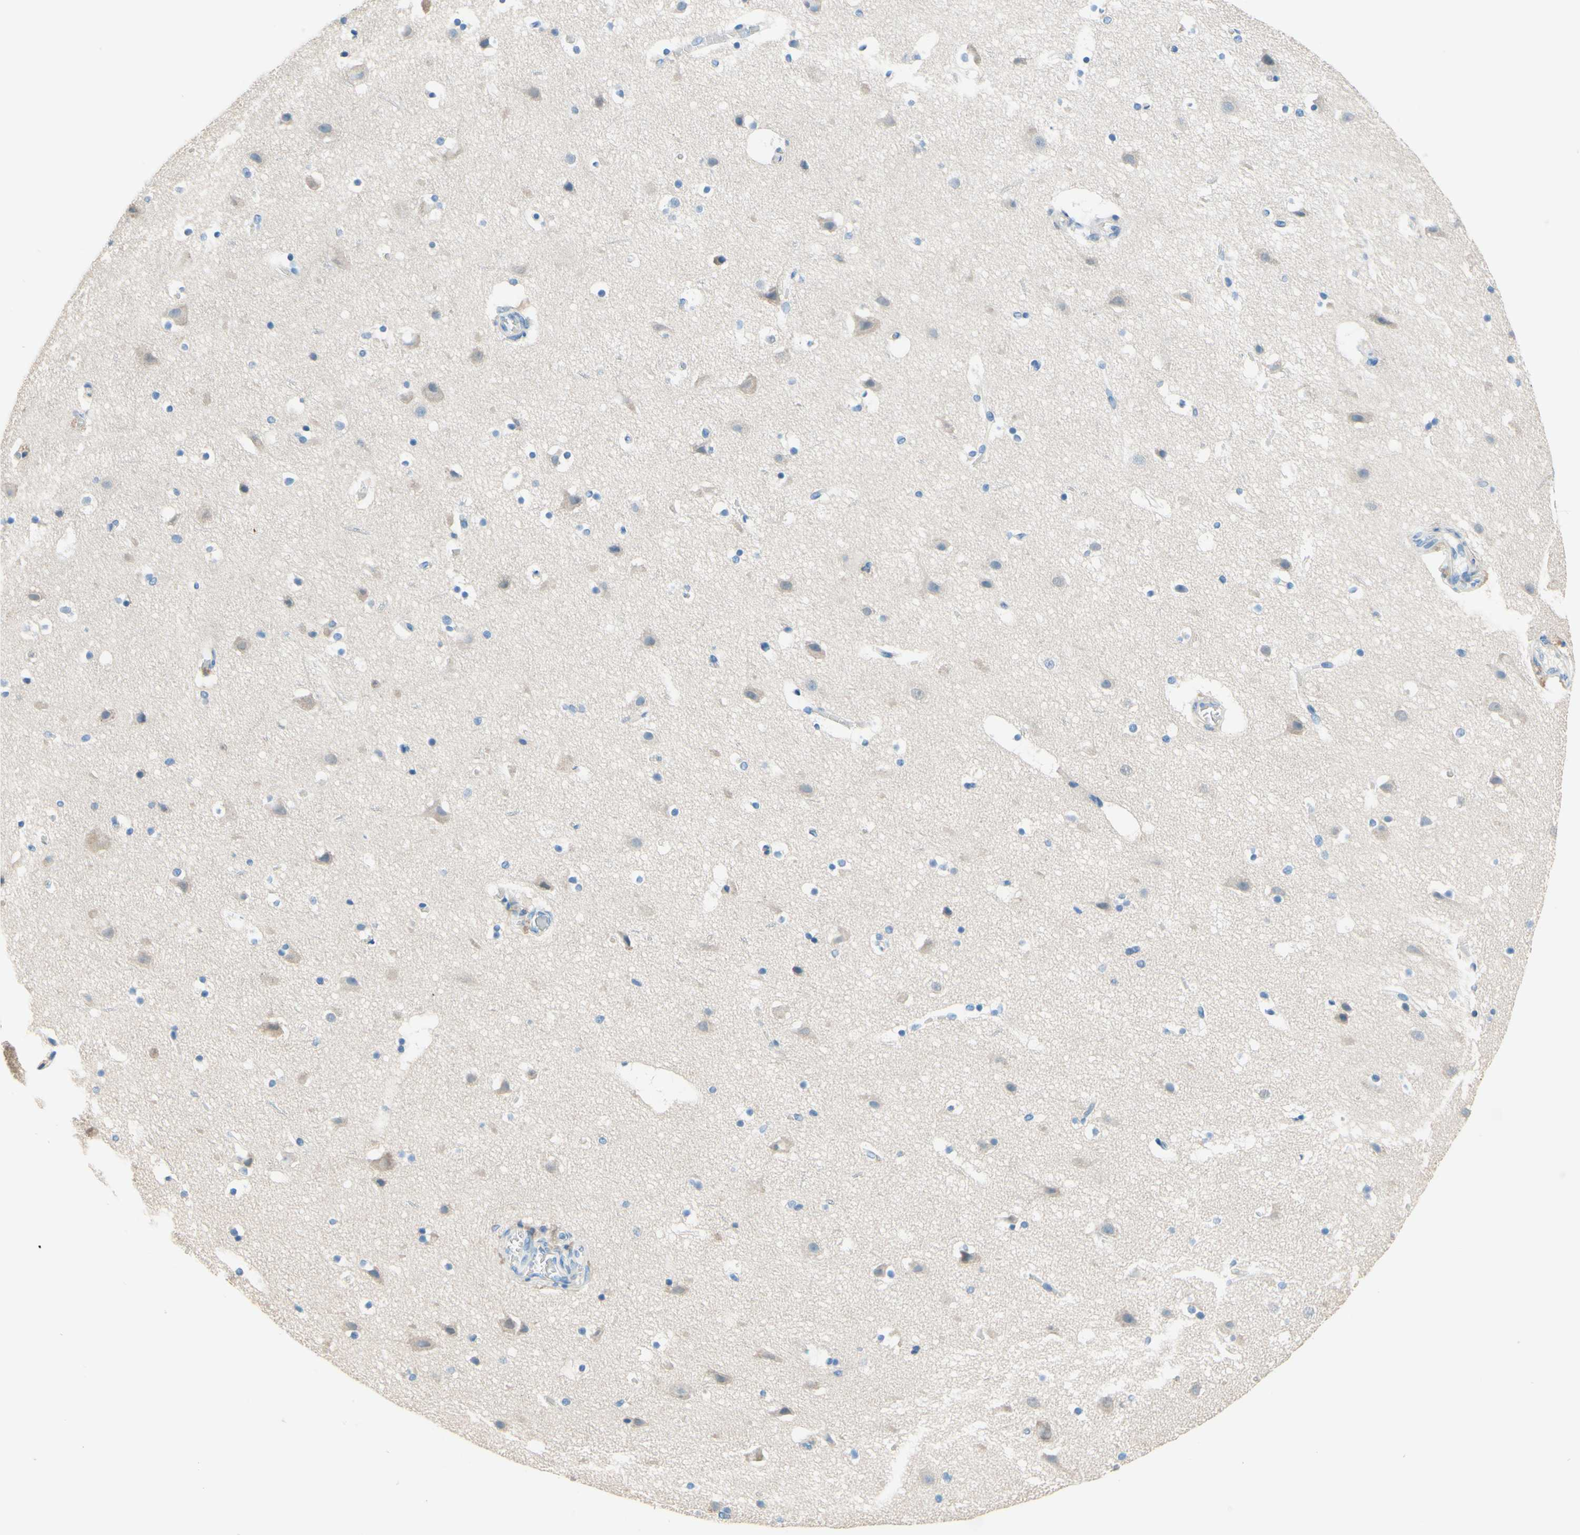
{"staining": {"intensity": "negative", "quantity": "none", "location": "none"}, "tissue": "cerebral cortex", "cell_type": "Endothelial cells", "image_type": "normal", "snomed": [{"axis": "morphology", "description": "Normal tissue, NOS"}, {"axis": "topography", "description": "Cerebral cortex"}], "caption": "High magnification brightfield microscopy of normal cerebral cortex stained with DAB (3,3'-diaminobenzidine) (brown) and counterstained with hematoxylin (blue): endothelial cells show no significant staining. The staining was performed using DAB (3,3'-diaminobenzidine) to visualize the protein expression in brown, while the nuclei were stained in blue with hematoxylin (Magnification: 20x).", "gene": "PASD1", "patient": {"sex": "male", "age": 45}}